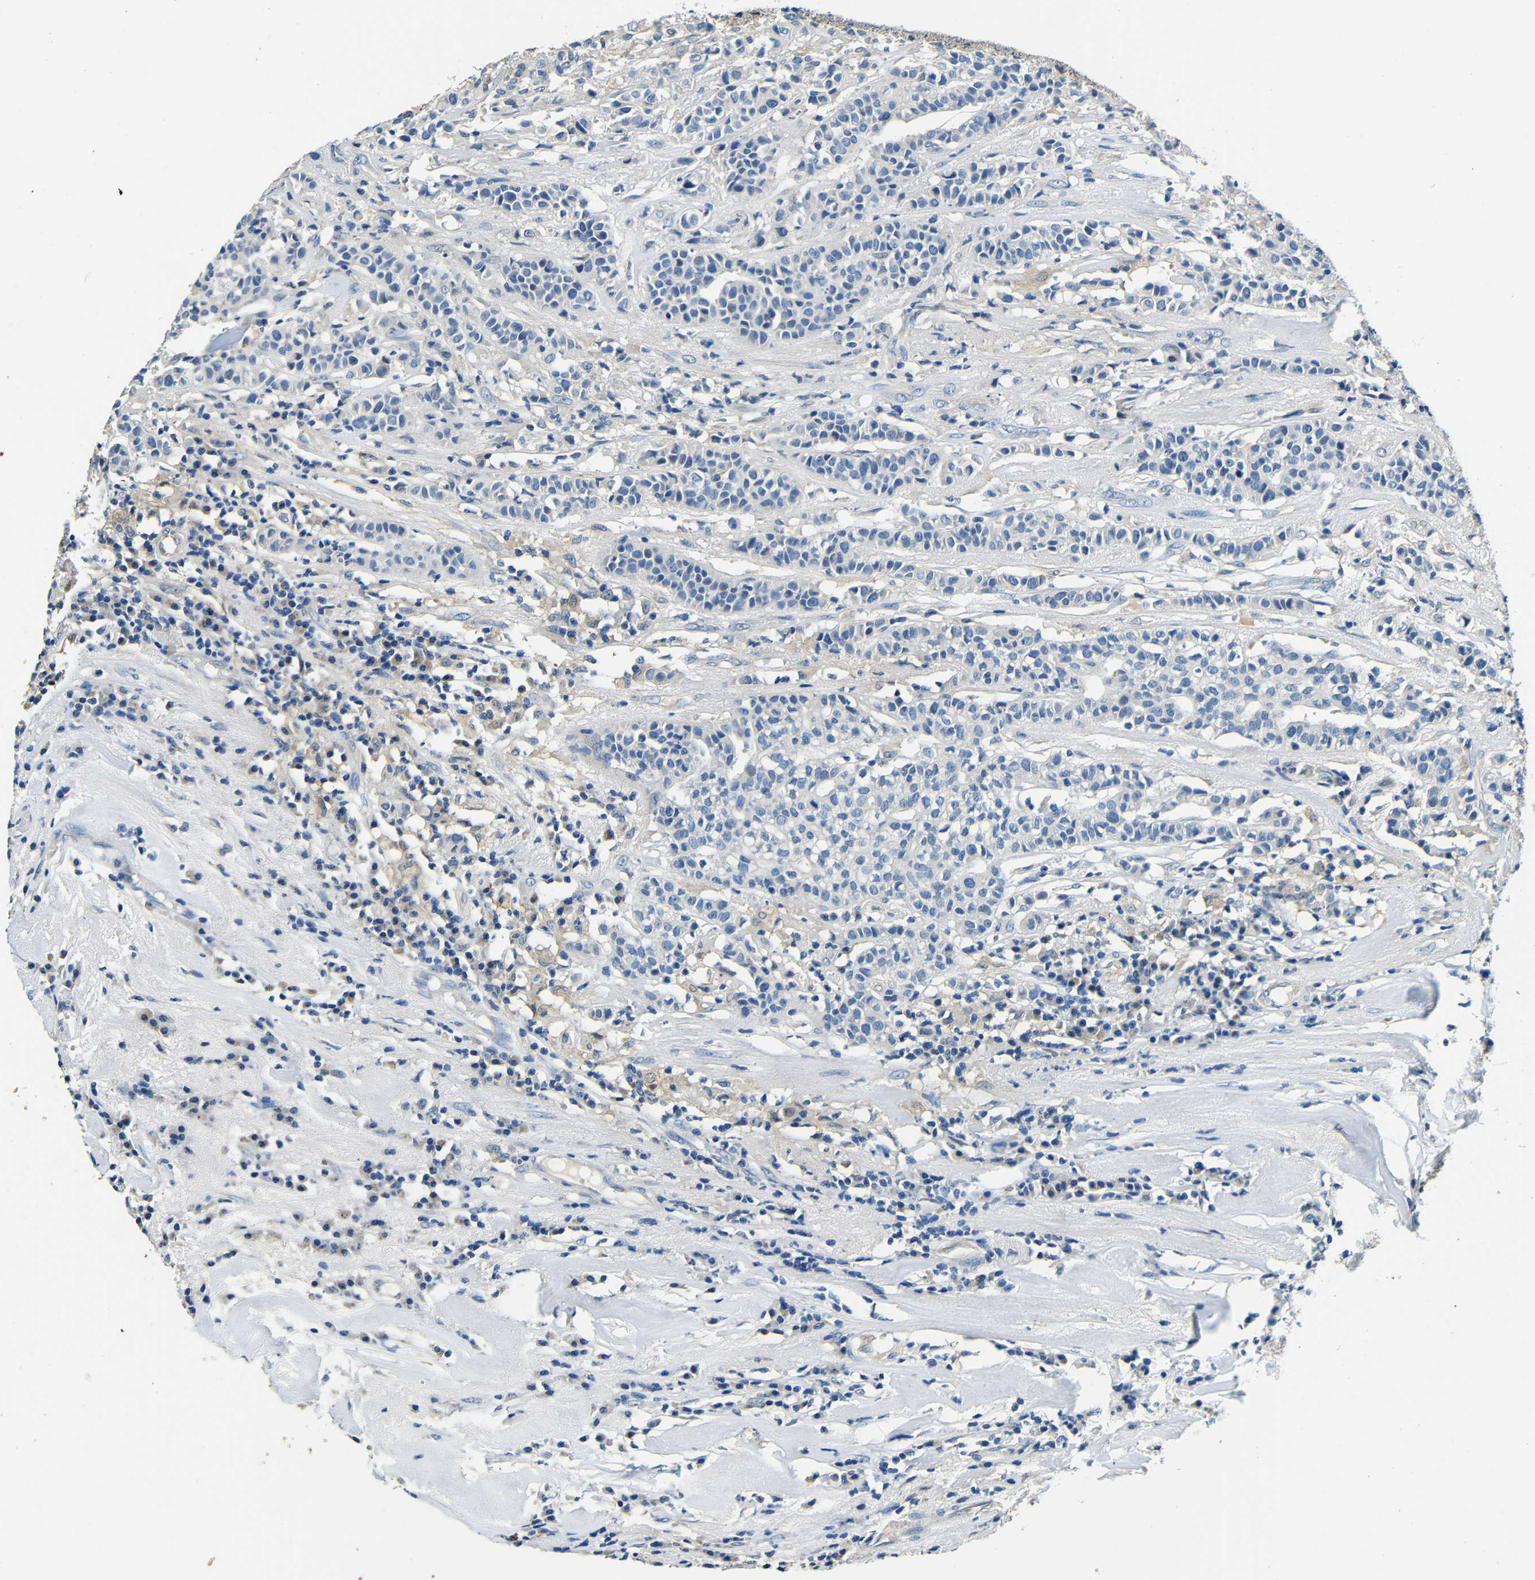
{"staining": {"intensity": "negative", "quantity": "none", "location": "none"}, "tissue": "head and neck cancer", "cell_type": "Tumor cells", "image_type": "cancer", "snomed": [{"axis": "morphology", "description": "Adenocarcinoma, NOS"}, {"axis": "topography", "description": "Salivary gland"}, {"axis": "topography", "description": "Head-Neck"}], "caption": "The image demonstrates no staining of tumor cells in adenocarcinoma (head and neck).", "gene": "FMO5", "patient": {"sex": "female", "age": 65}}